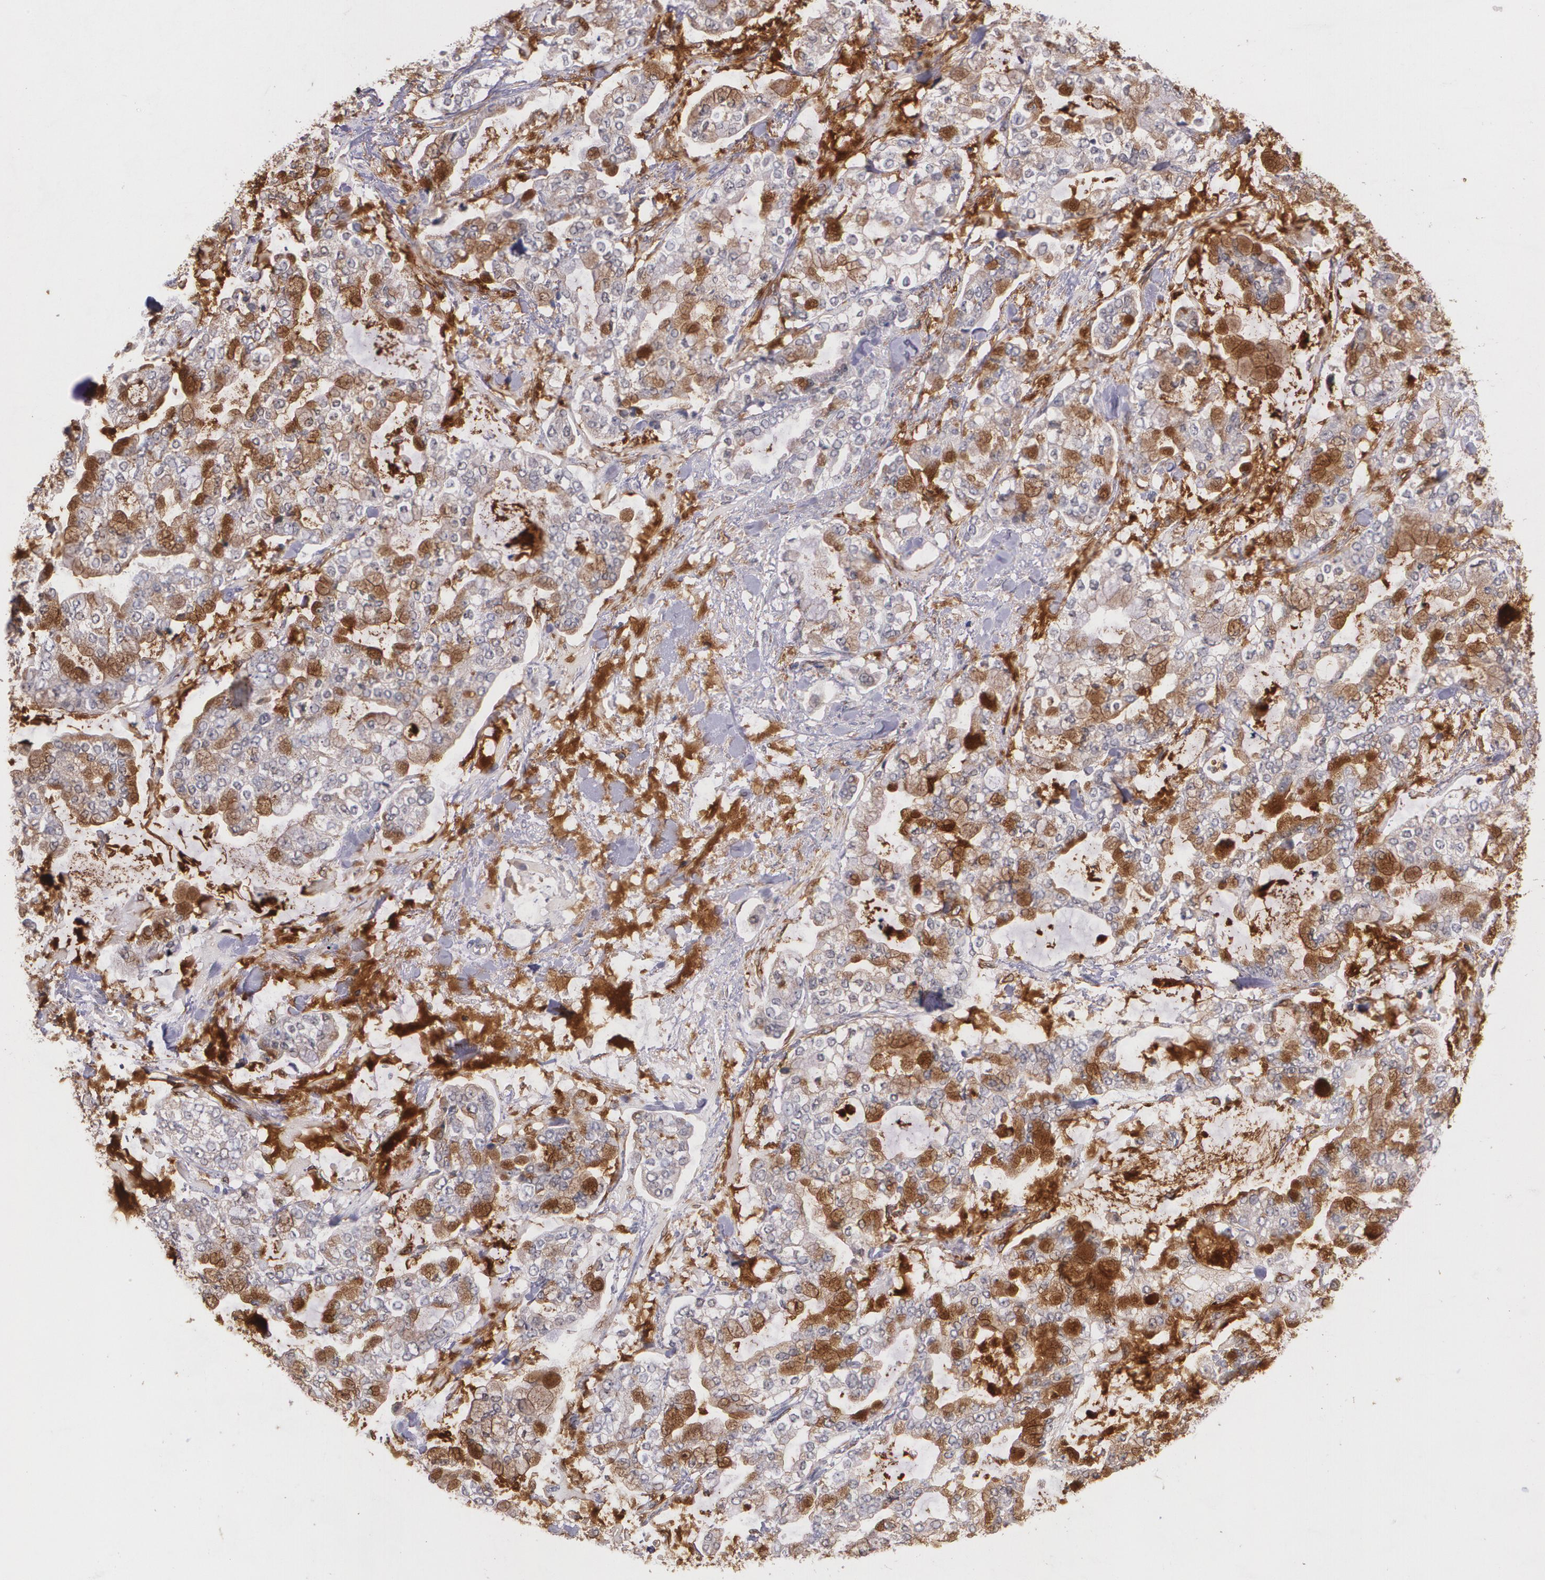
{"staining": {"intensity": "strong", "quantity": "25%-75%", "location": "cytoplasmic/membranous"}, "tissue": "stomach cancer", "cell_type": "Tumor cells", "image_type": "cancer", "snomed": [{"axis": "morphology", "description": "Normal tissue, NOS"}, {"axis": "morphology", "description": "Adenocarcinoma, NOS"}, {"axis": "topography", "description": "Stomach, upper"}, {"axis": "topography", "description": "Stomach"}], "caption": "Protein staining demonstrates strong cytoplasmic/membranous expression in about 25%-75% of tumor cells in adenocarcinoma (stomach). (DAB (3,3'-diaminobenzidine) = brown stain, brightfield microscopy at high magnification).", "gene": "IFNGR2", "patient": {"sex": "male", "age": 76}}